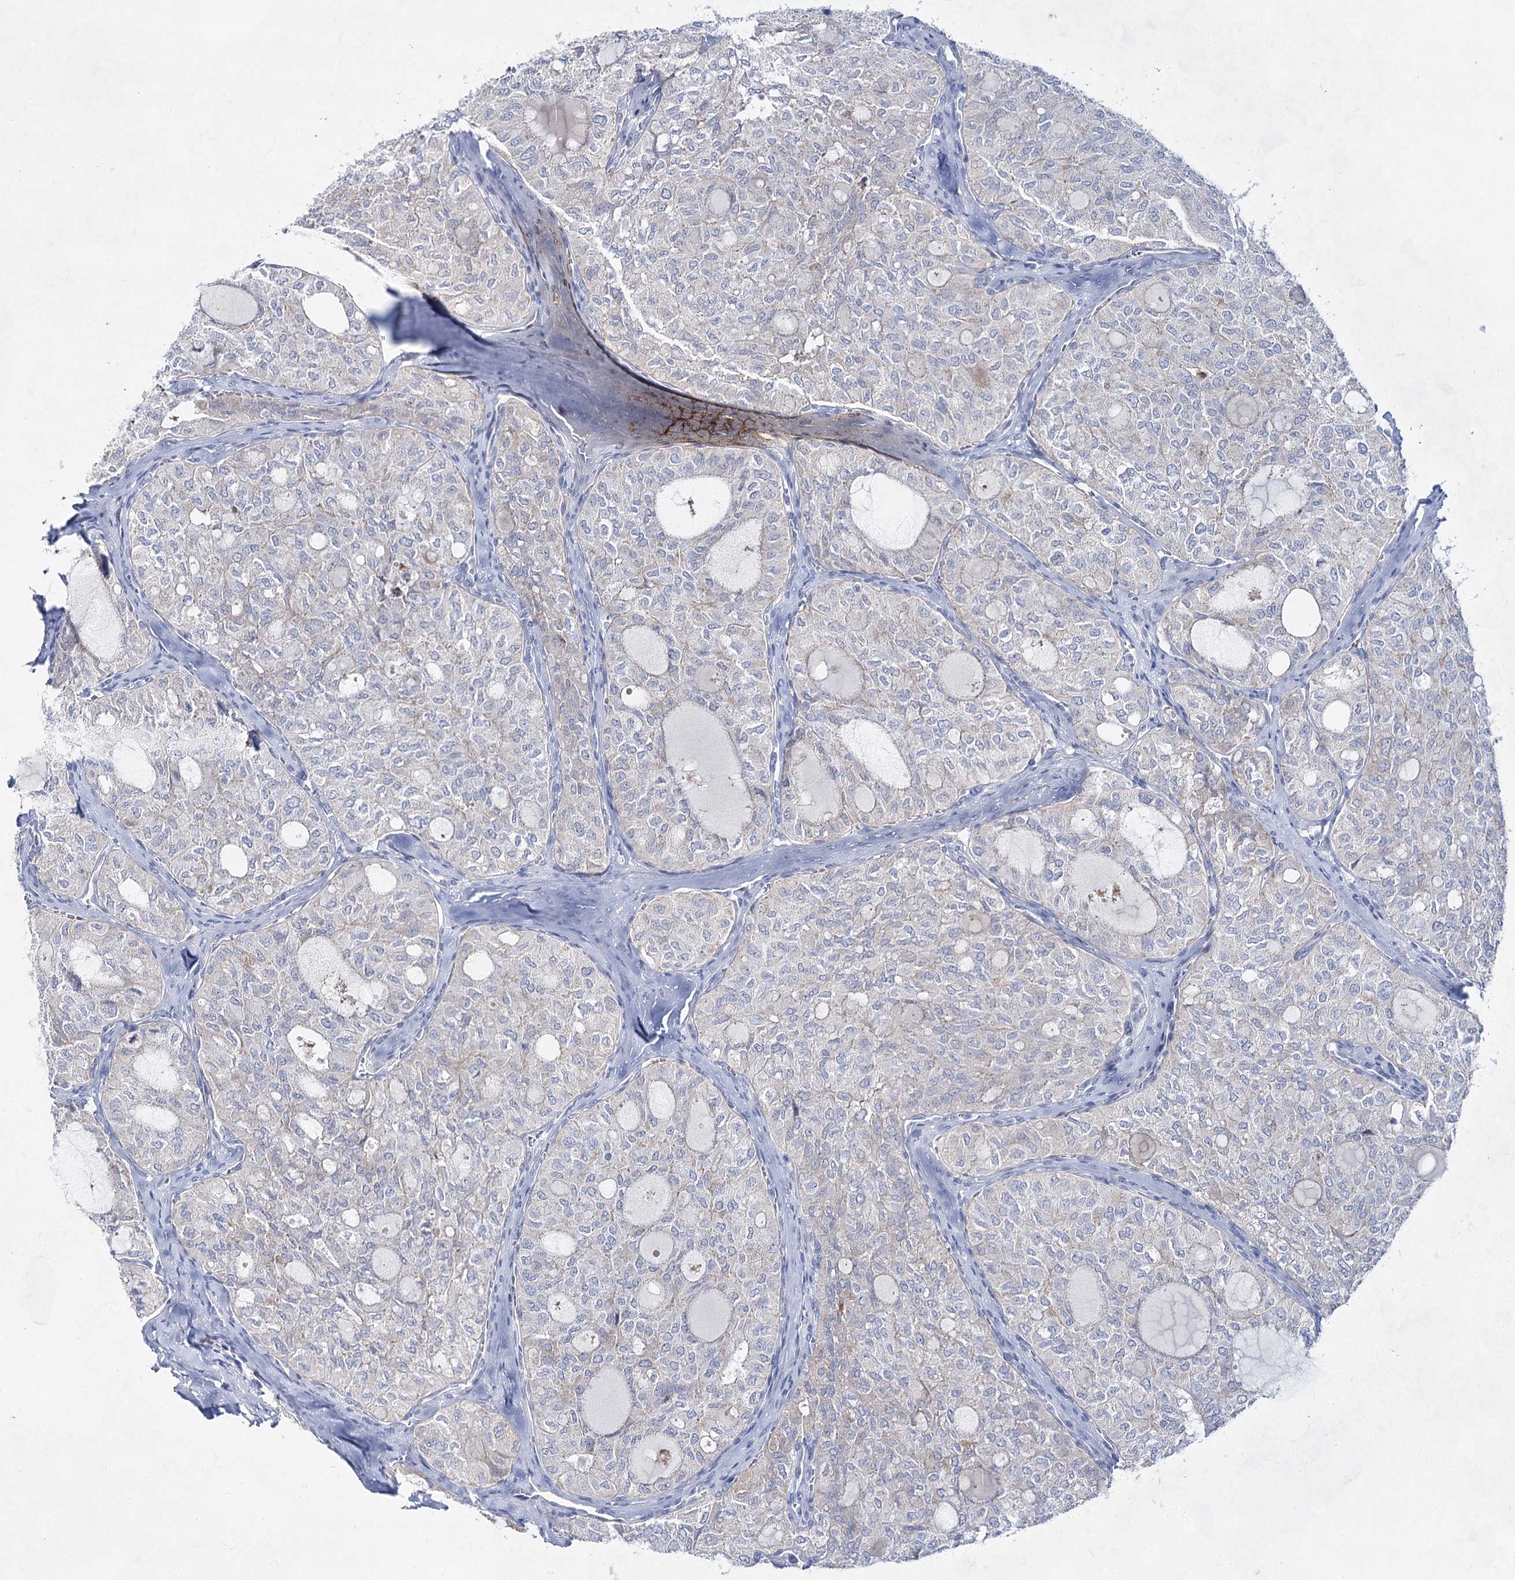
{"staining": {"intensity": "negative", "quantity": "none", "location": "none"}, "tissue": "thyroid cancer", "cell_type": "Tumor cells", "image_type": "cancer", "snomed": [{"axis": "morphology", "description": "Follicular adenoma carcinoma, NOS"}, {"axis": "topography", "description": "Thyroid gland"}], "caption": "A high-resolution histopathology image shows immunohistochemistry (IHC) staining of thyroid cancer, which displays no significant staining in tumor cells. (Stains: DAB immunohistochemistry with hematoxylin counter stain, Microscopy: brightfield microscopy at high magnification).", "gene": "BPHL", "patient": {"sex": "male", "age": 75}}